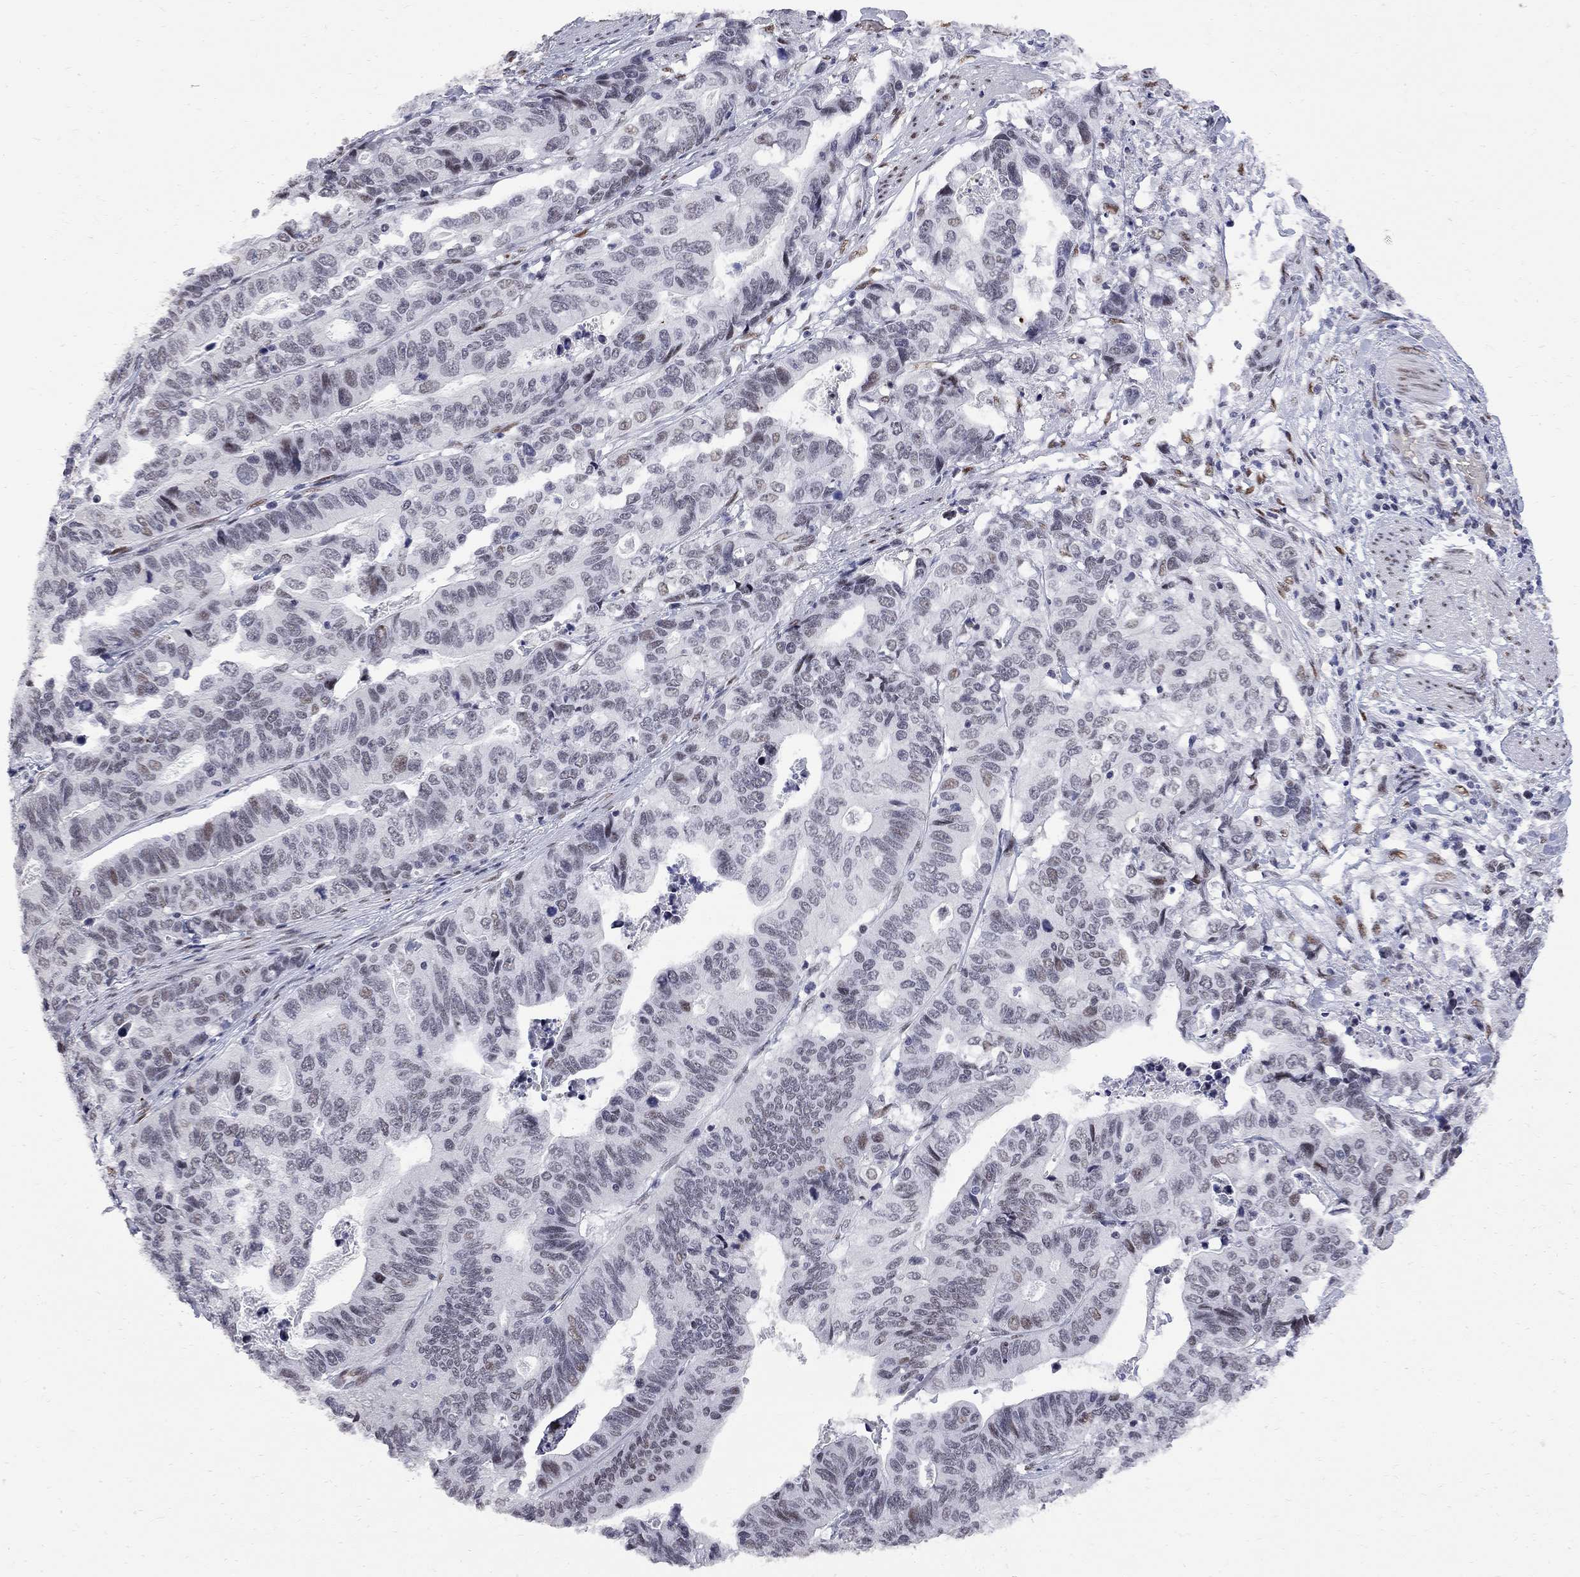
{"staining": {"intensity": "weak", "quantity": "<25%", "location": "nuclear"}, "tissue": "stomach cancer", "cell_type": "Tumor cells", "image_type": "cancer", "snomed": [{"axis": "morphology", "description": "Adenocarcinoma, NOS"}, {"axis": "topography", "description": "Stomach, upper"}], "caption": "An IHC photomicrograph of stomach adenocarcinoma is shown. There is no staining in tumor cells of stomach adenocarcinoma. (Immunohistochemistry, brightfield microscopy, high magnification).", "gene": "ZBTB47", "patient": {"sex": "female", "age": 67}}